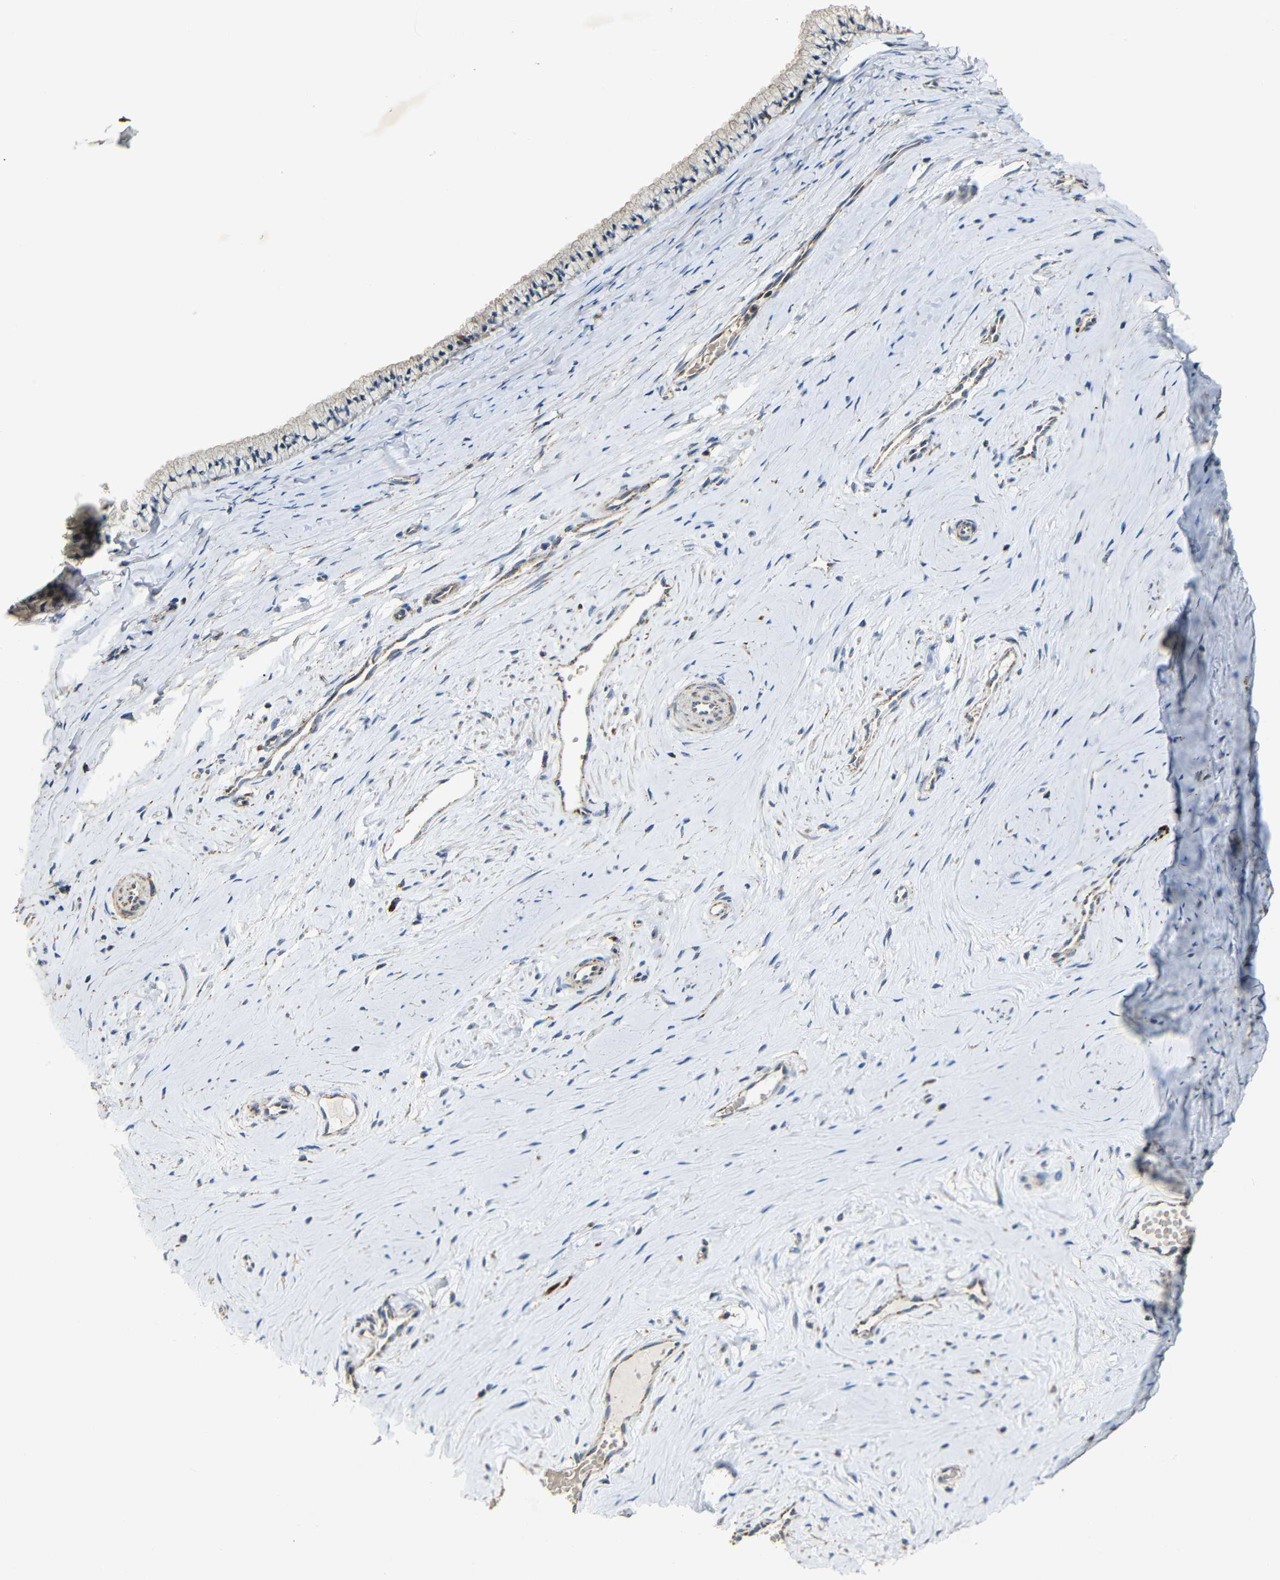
{"staining": {"intensity": "moderate", "quantity": ">75%", "location": "cytoplasmic/membranous"}, "tissue": "cervix", "cell_type": "Glandular cells", "image_type": "normal", "snomed": [{"axis": "morphology", "description": "Normal tissue, NOS"}, {"axis": "topography", "description": "Cervix"}], "caption": "High-magnification brightfield microscopy of unremarkable cervix stained with DAB (3,3'-diaminobenzidine) (brown) and counterstained with hematoxylin (blue). glandular cells exhibit moderate cytoplasmic/membranous expression is present in approximately>75% of cells. Nuclei are stained in blue.", "gene": "NR3C2", "patient": {"sex": "female", "age": 39}}